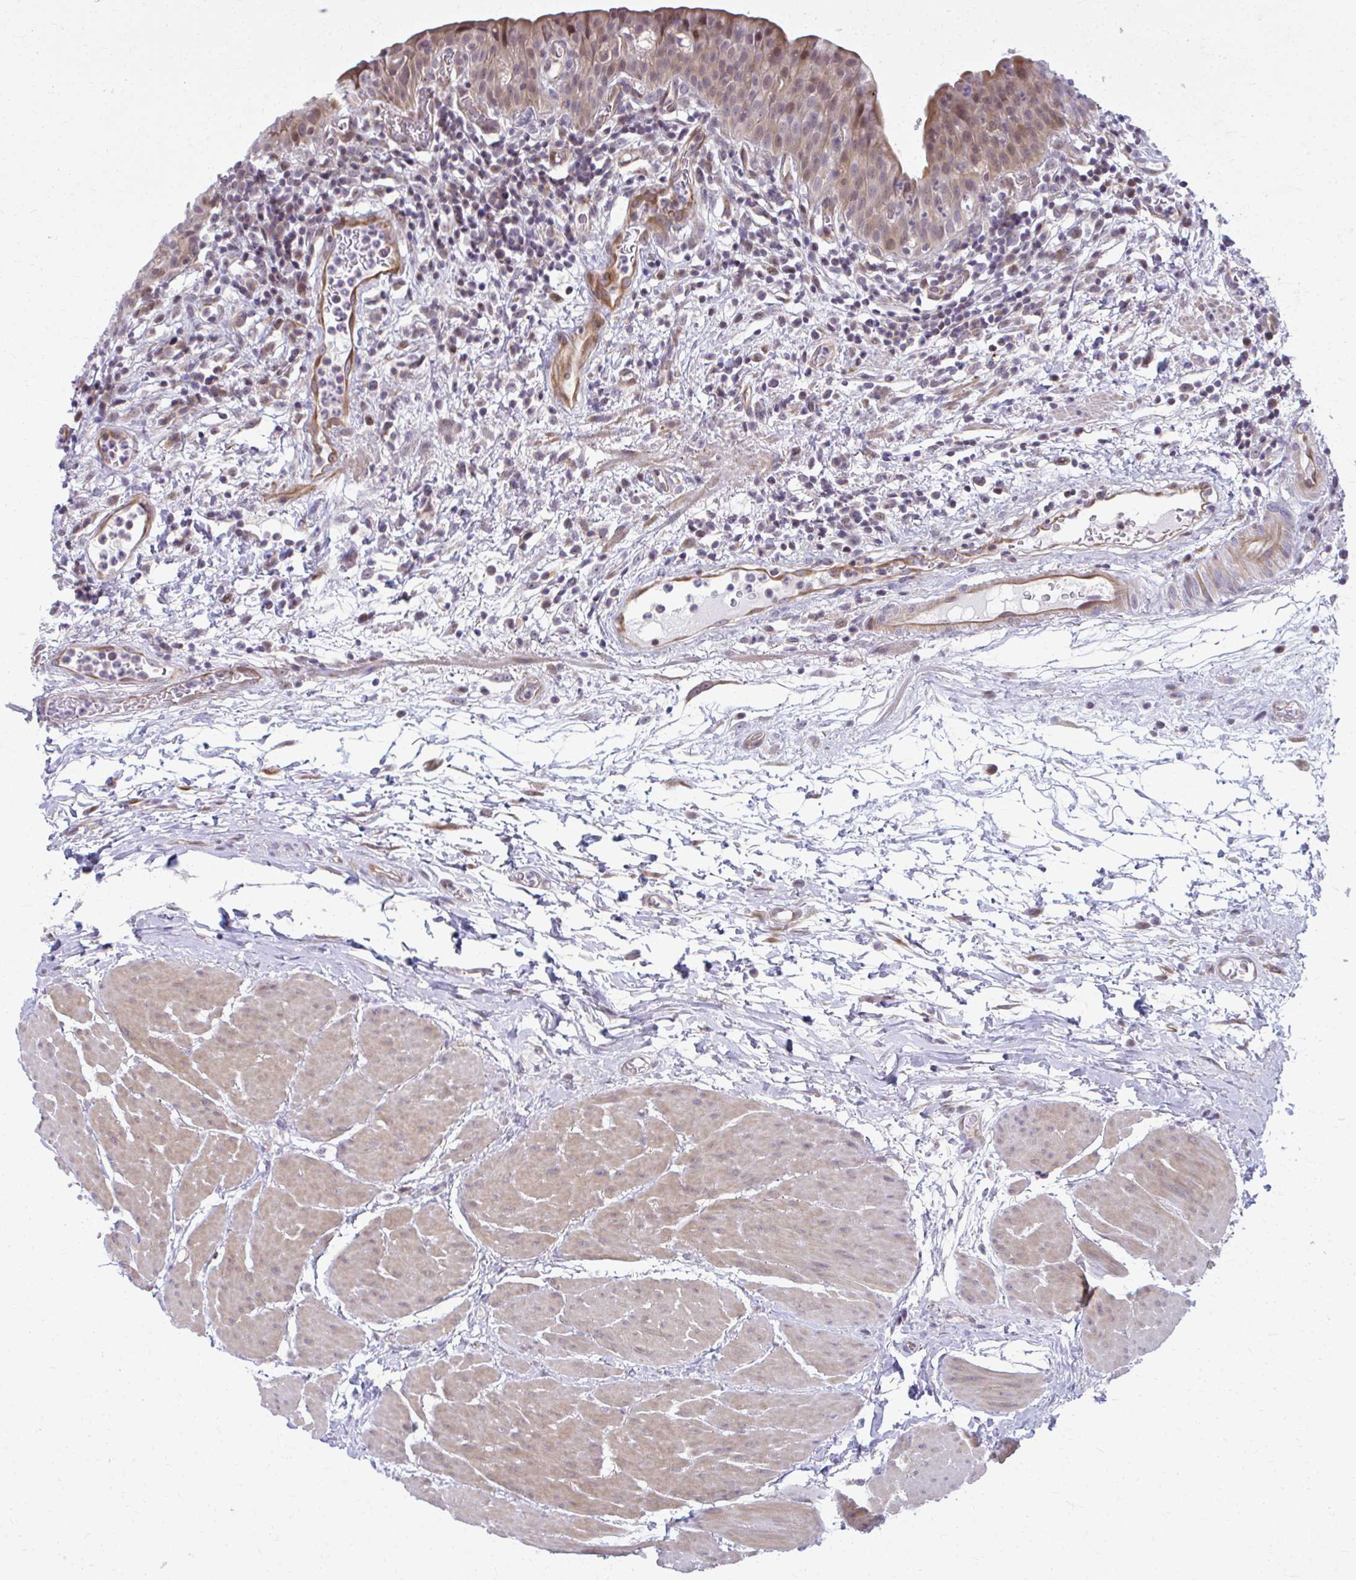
{"staining": {"intensity": "moderate", "quantity": "25%-75%", "location": "cytoplasmic/membranous,nuclear"}, "tissue": "urinary bladder", "cell_type": "Urothelial cells", "image_type": "normal", "snomed": [{"axis": "morphology", "description": "Normal tissue, NOS"}, {"axis": "morphology", "description": "Inflammation, NOS"}, {"axis": "topography", "description": "Urinary bladder"}], "caption": "Immunohistochemistry micrograph of normal urinary bladder: urinary bladder stained using immunohistochemistry (IHC) demonstrates medium levels of moderate protein expression localized specifically in the cytoplasmic/membranous,nuclear of urothelial cells, appearing as a cytoplasmic/membranous,nuclear brown color.", "gene": "MAF1", "patient": {"sex": "male", "age": 57}}